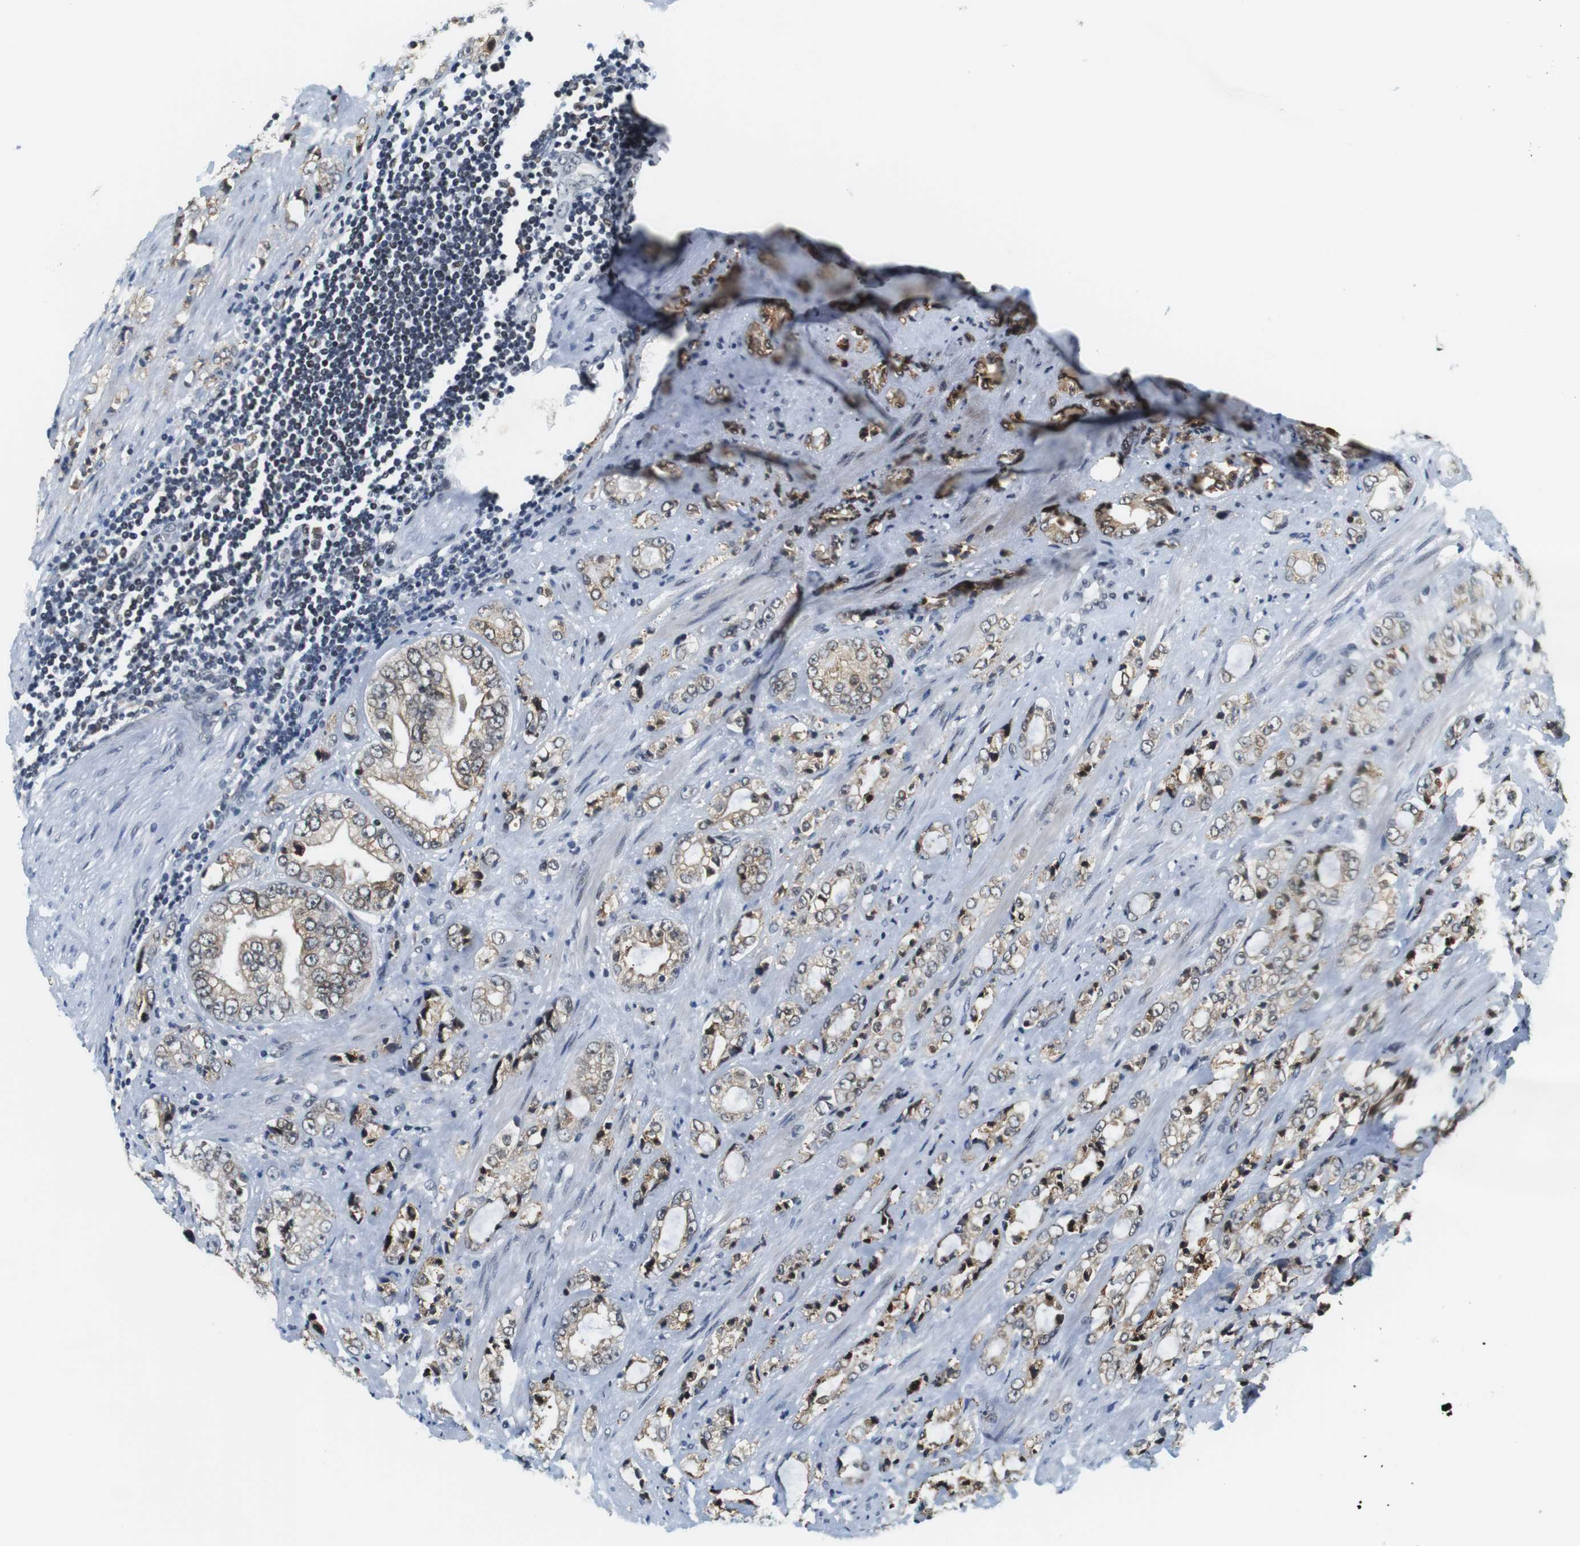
{"staining": {"intensity": "moderate", "quantity": ">75%", "location": "nuclear"}, "tissue": "prostate cancer", "cell_type": "Tumor cells", "image_type": "cancer", "snomed": [{"axis": "morphology", "description": "Adenocarcinoma, High grade"}, {"axis": "topography", "description": "Prostate"}], "caption": "Protein staining reveals moderate nuclear expression in approximately >75% of tumor cells in prostate cancer.", "gene": "RNF38", "patient": {"sex": "male", "age": 61}}